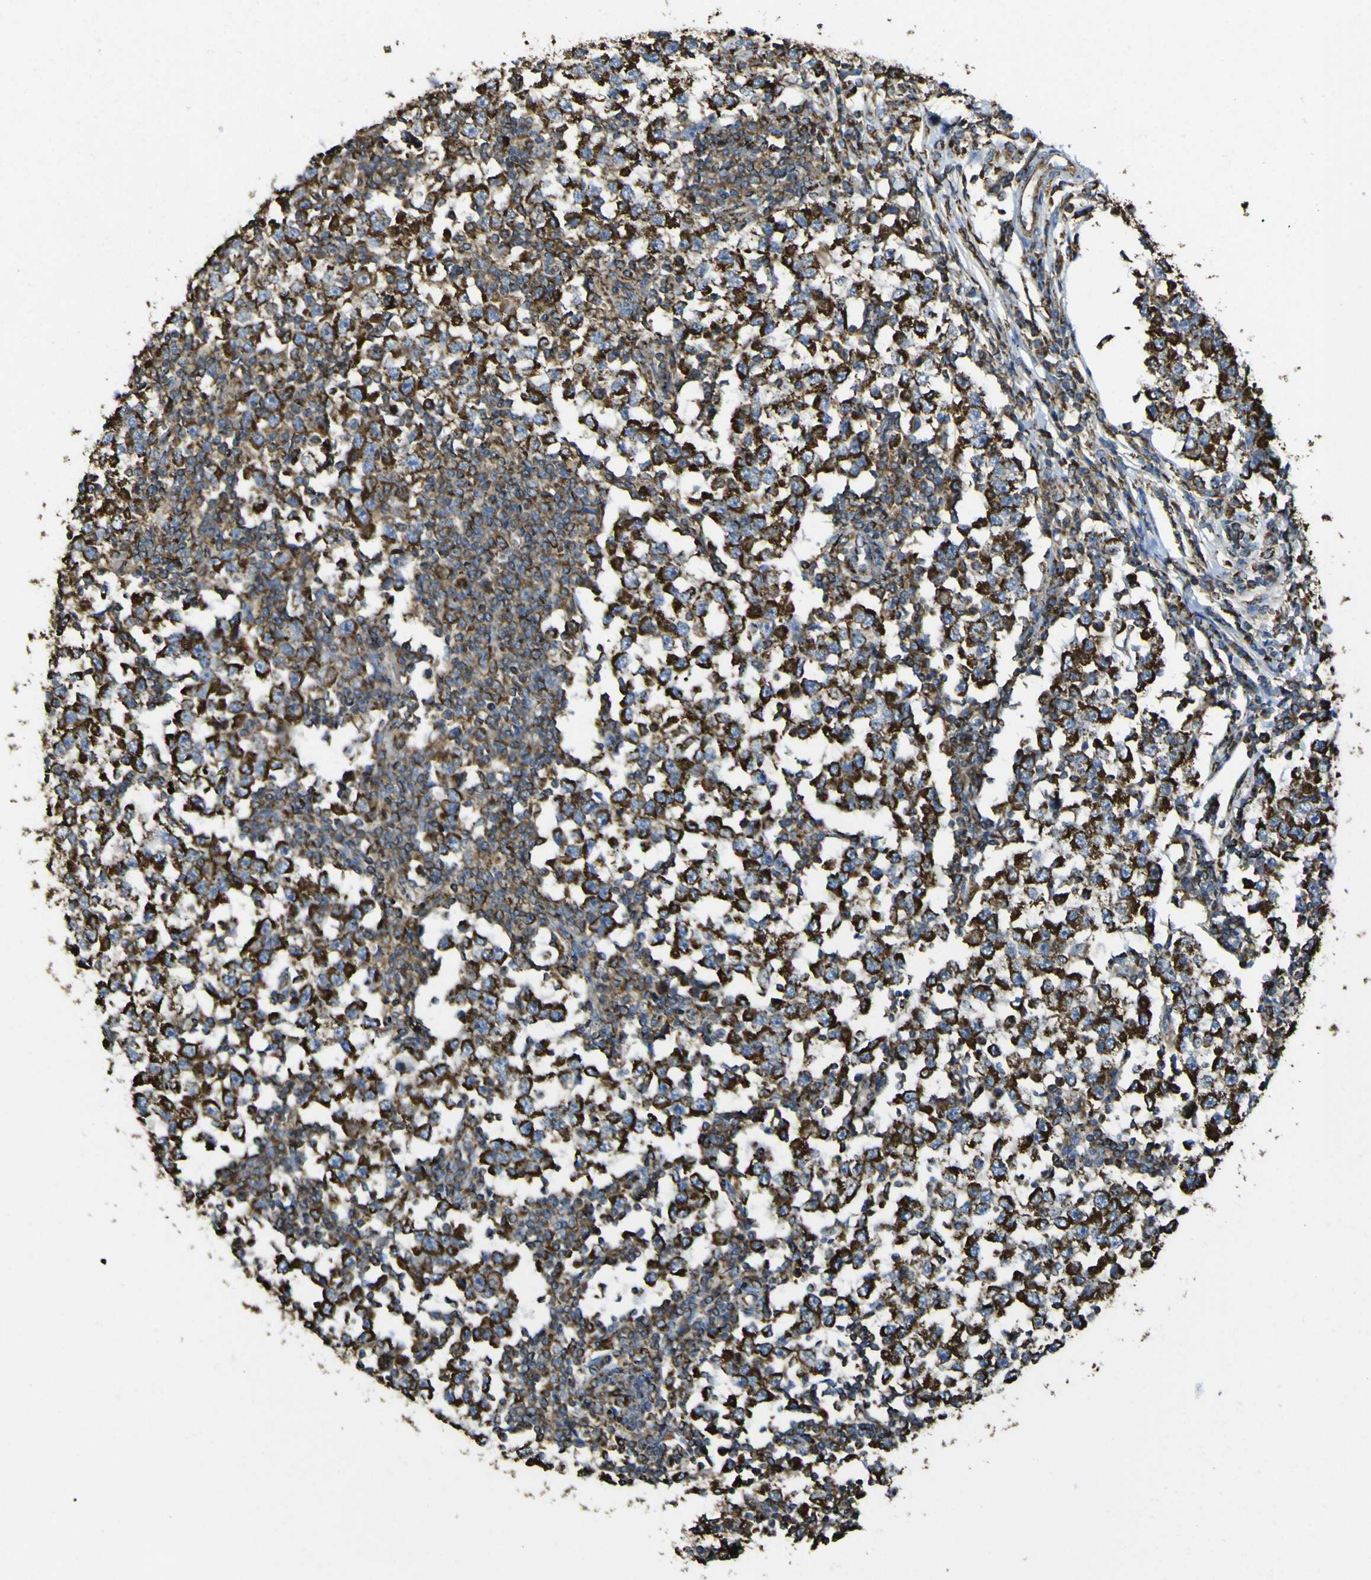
{"staining": {"intensity": "strong", "quantity": ">75%", "location": "cytoplasmic/membranous"}, "tissue": "testis cancer", "cell_type": "Tumor cells", "image_type": "cancer", "snomed": [{"axis": "morphology", "description": "Seminoma, NOS"}, {"axis": "topography", "description": "Testis"}], "caption": "Protein staining of testis cancer (seminoma) tissue demonstrates strong cytoplasmic/membranous staining in about >75% of tumor cells.", "gene": "ACSL3", "patient": {"sex": "male", "age": 65}}